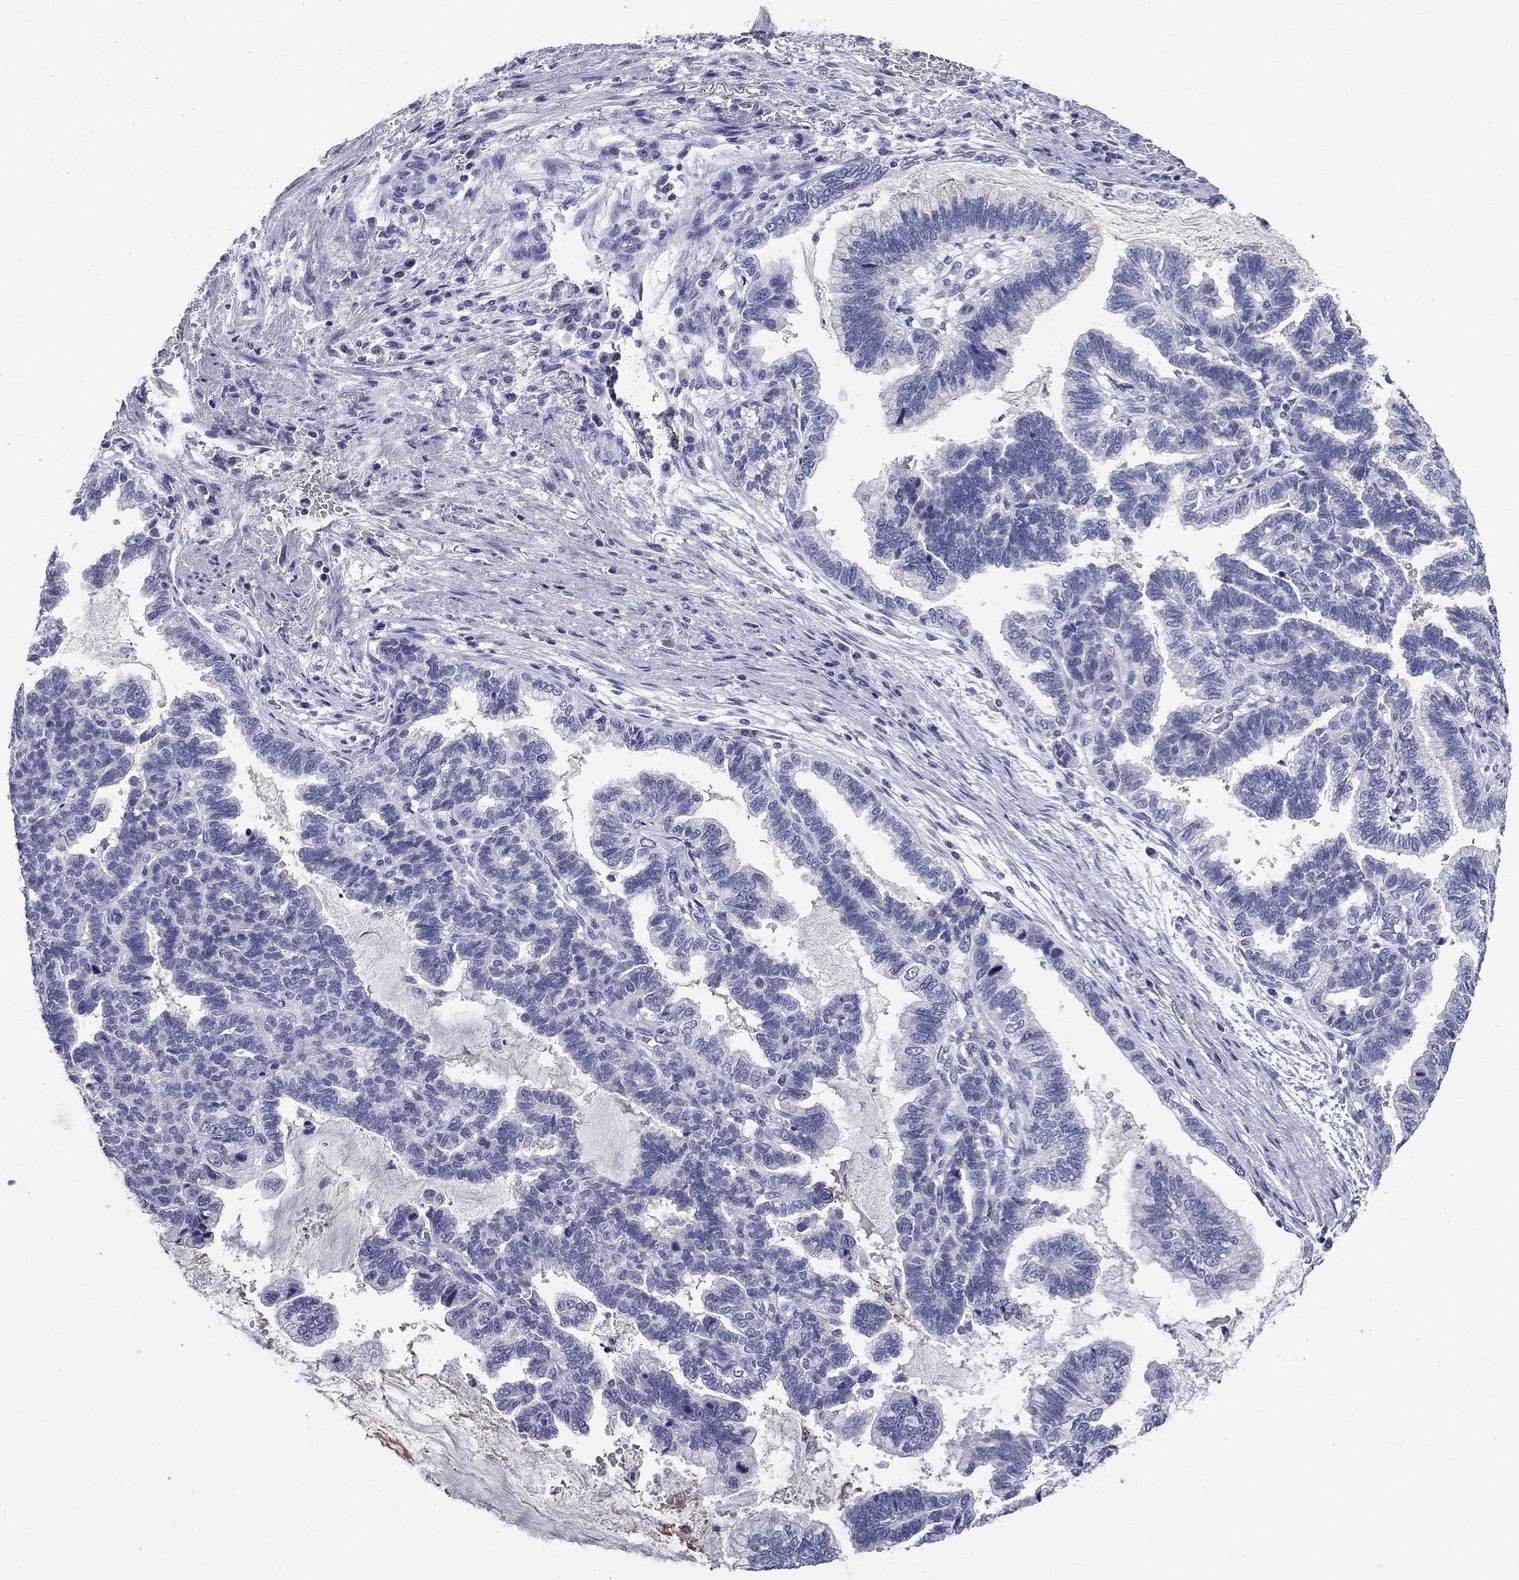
{"staining": {"intensity": "negative", "quantity": "none", "location": "none"}, "tissue": "stomach cancer", "cell_type": "Tumor cells", "image_type": "cancer", "snomed": [{"axis": "morphology", "description": "Adenocarcinoma, NOS"}, {"axis": "topography", "description": "Stomach"}], "caption": "Tumor cells show no significant positivity in stomach cancer (adenocarcinoma).", "gene": "ABCC2", "patient": {"sex": "male", "age": 83}}